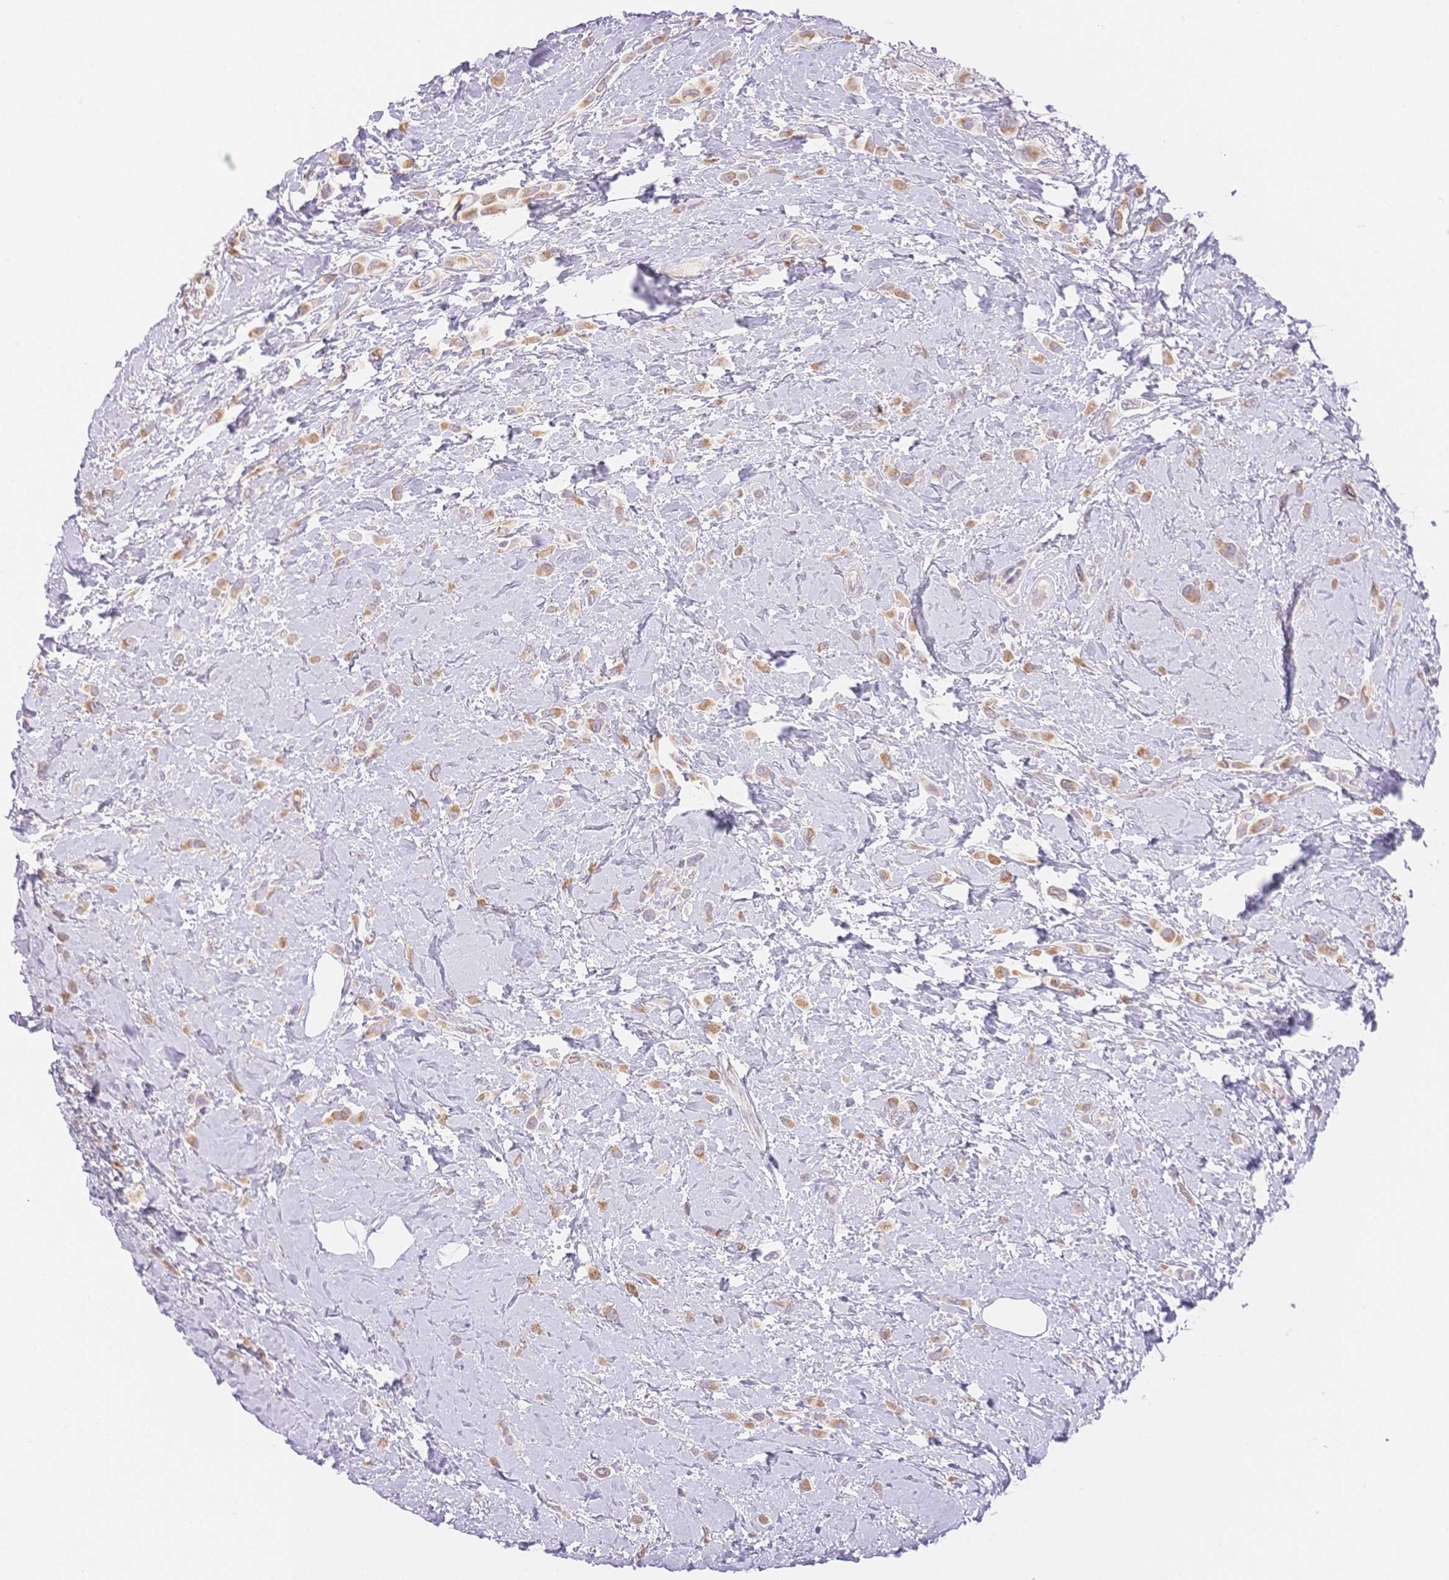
{"staining": {"intensity": "moderate", "quantity": ">75%", "location": "cytoplasmic/membranous"}, "tissue": "breast cancer", "cell_type": "Tumor cells", "image_type": "cancer", "snomed": [{"axis": "morphology", "description": "Lobular carcinoma"}, {"axis": "topography", "description": "Breast"}], "caption": "This is an image of IHC staining of breast lobular carcinoma, which shows moderate staining in the cytoplasmic/membranous of tumor cells.", "gene": "SUV39H2", "patient": {"sex": "female", "age": 66}}